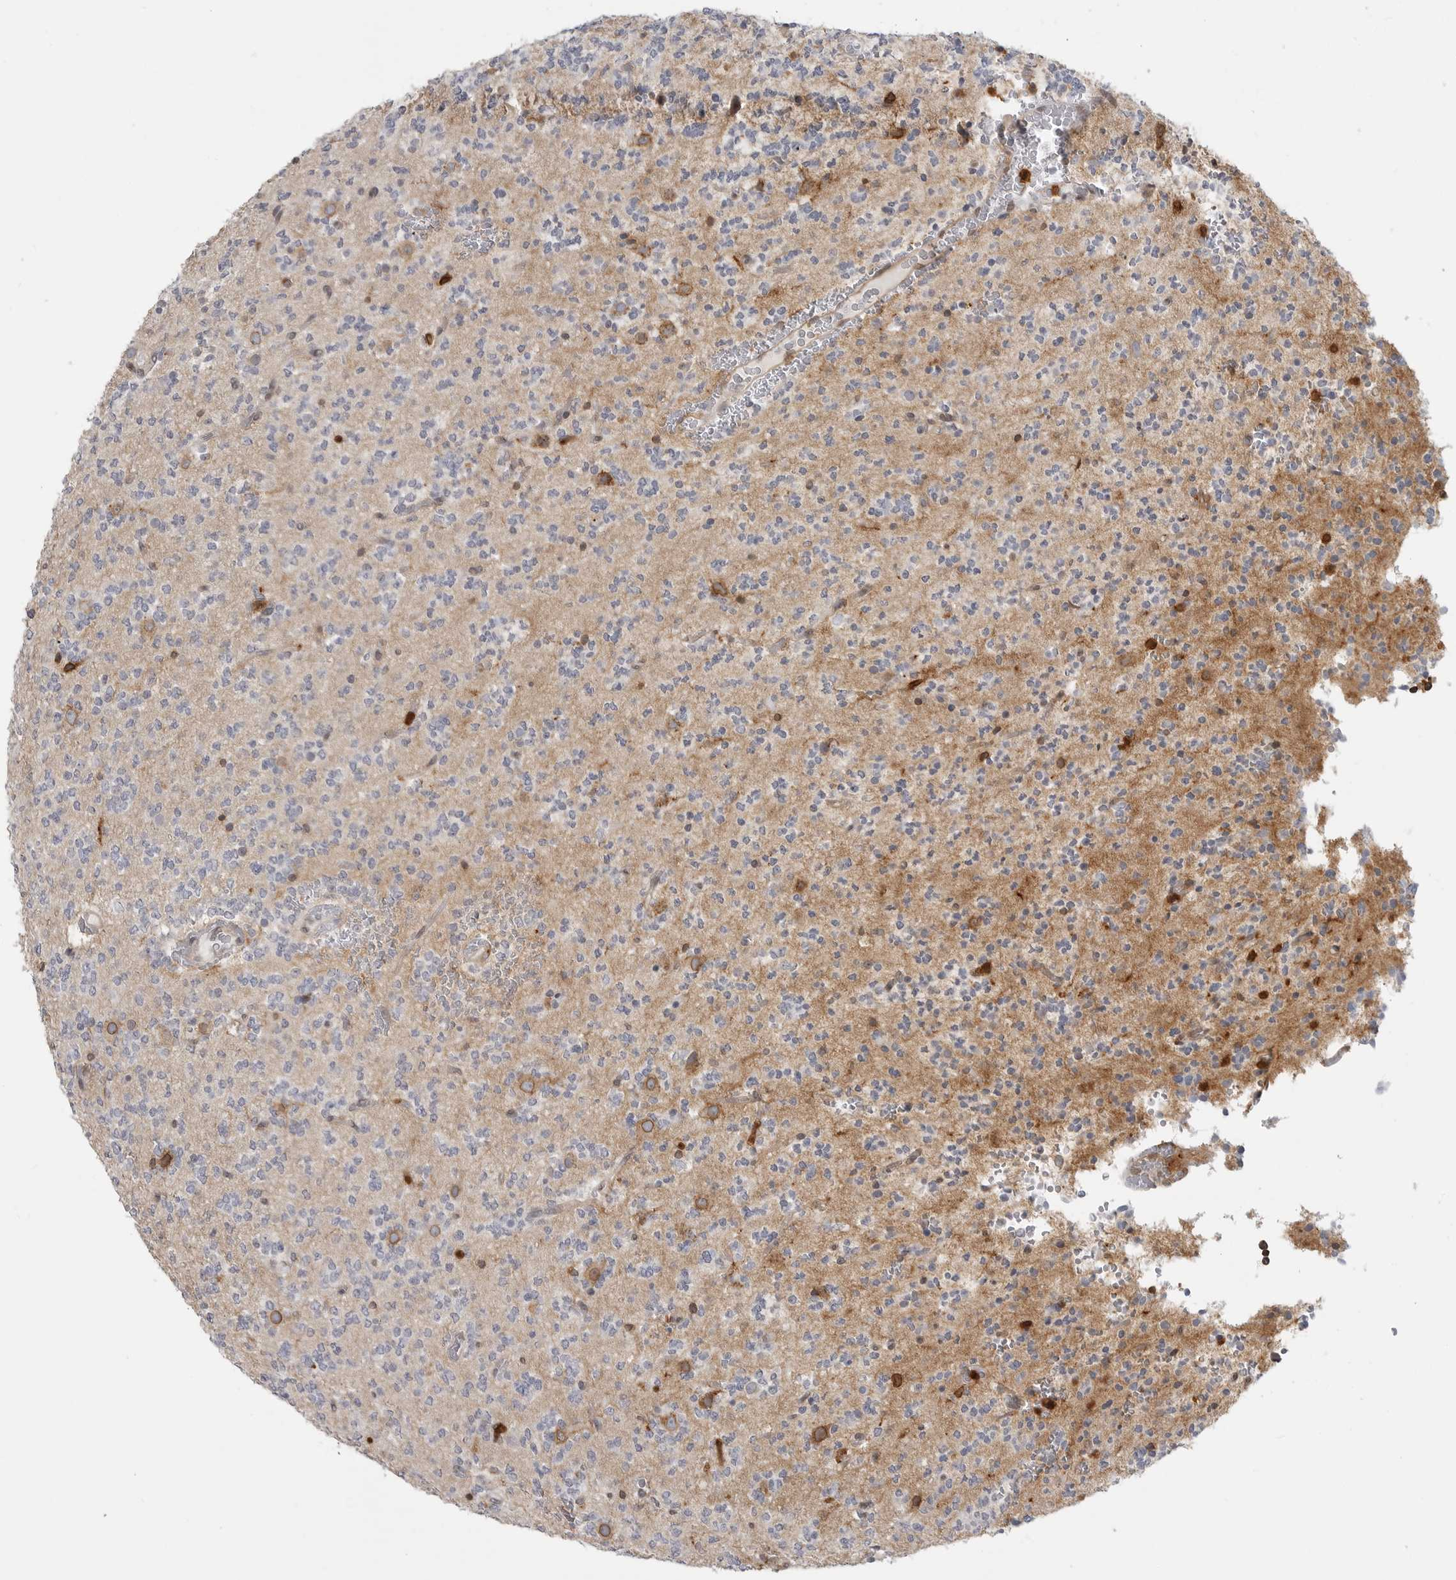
{"staining": {"intensity": "negative", "quantity": "none", "location": "none"}, "tissue": "glioma", "cell_type": "Tumor cells", "image_type": "cancer", "snomed": [{"axis": "morphology", "description": "Glioma, malignant, Low grade"}, {"axis": "topography", "description": "Brain"}], "caption": "Glioma was stained to show a protein in brown. There is no significant staining in tumor cells. (Stains: DAB immunohistochemistry with hematoxylin counter stain, Microscopy: brightfield microscopy at high magnification).", "gene": "ANXA11", "patient": {"sex": "male", "age": 38}}